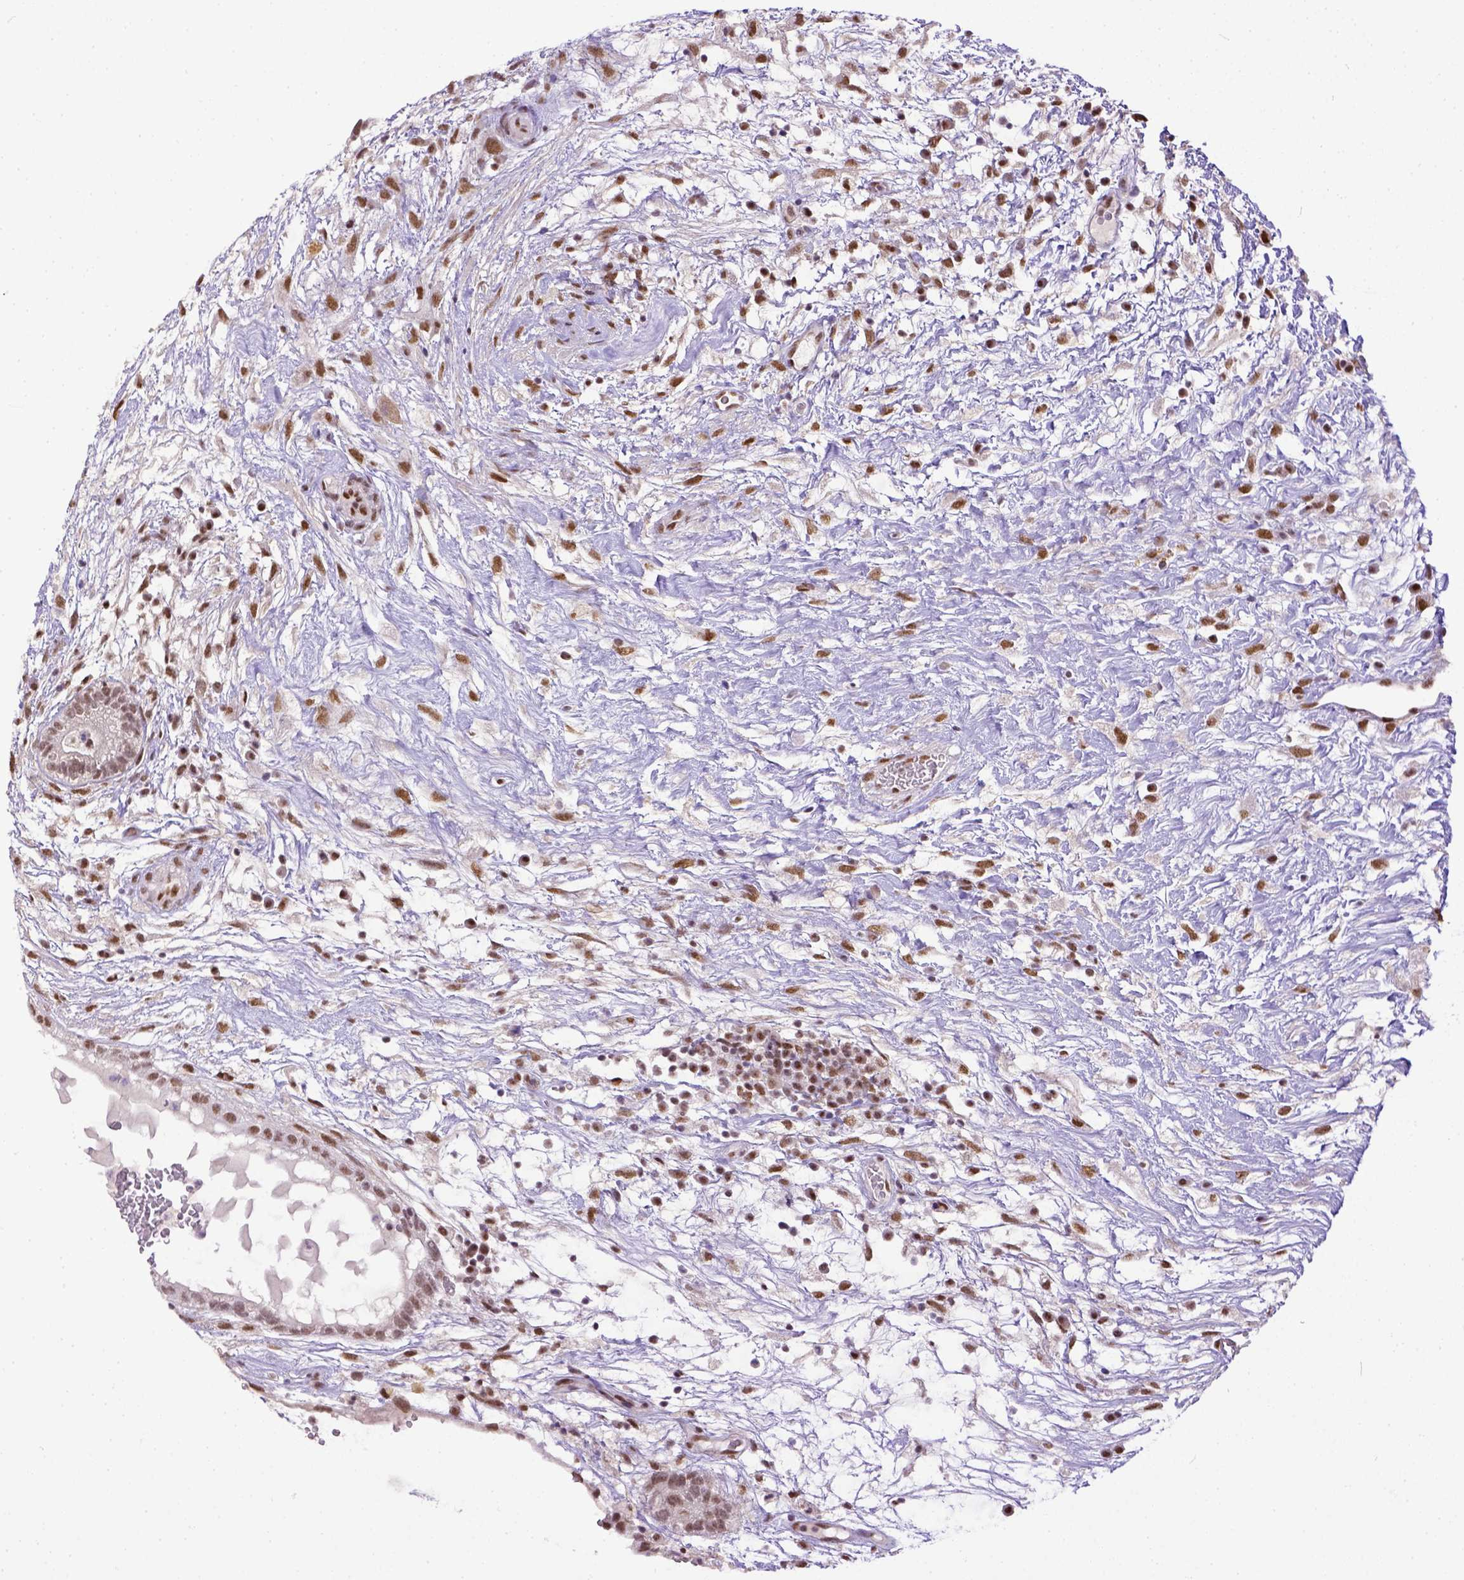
{"staining": {"intensity": "moderate", "quantity": ">75%", "location": "nuclear"}, "tissue": "testis cancer", "cell_type": "Tumor cells", "image_type": "cancer", "snomed": [{"axis": "morphology", "description": "Normal tissue, NOS"}, {"axis": "morphology", "description": "Carcinoma, Embryonal, NOS"}, {"axis": "topography", "description": "Testis"}], "caption": "About >75% of tumor cells in testis cancer (embryonal carcinoma) demonstrate moderate nuclear protein staining as visualized by brown immunohistochemical staining.", "gene": "ERCC1", "patient": {"sex": "male", "age": 32}}